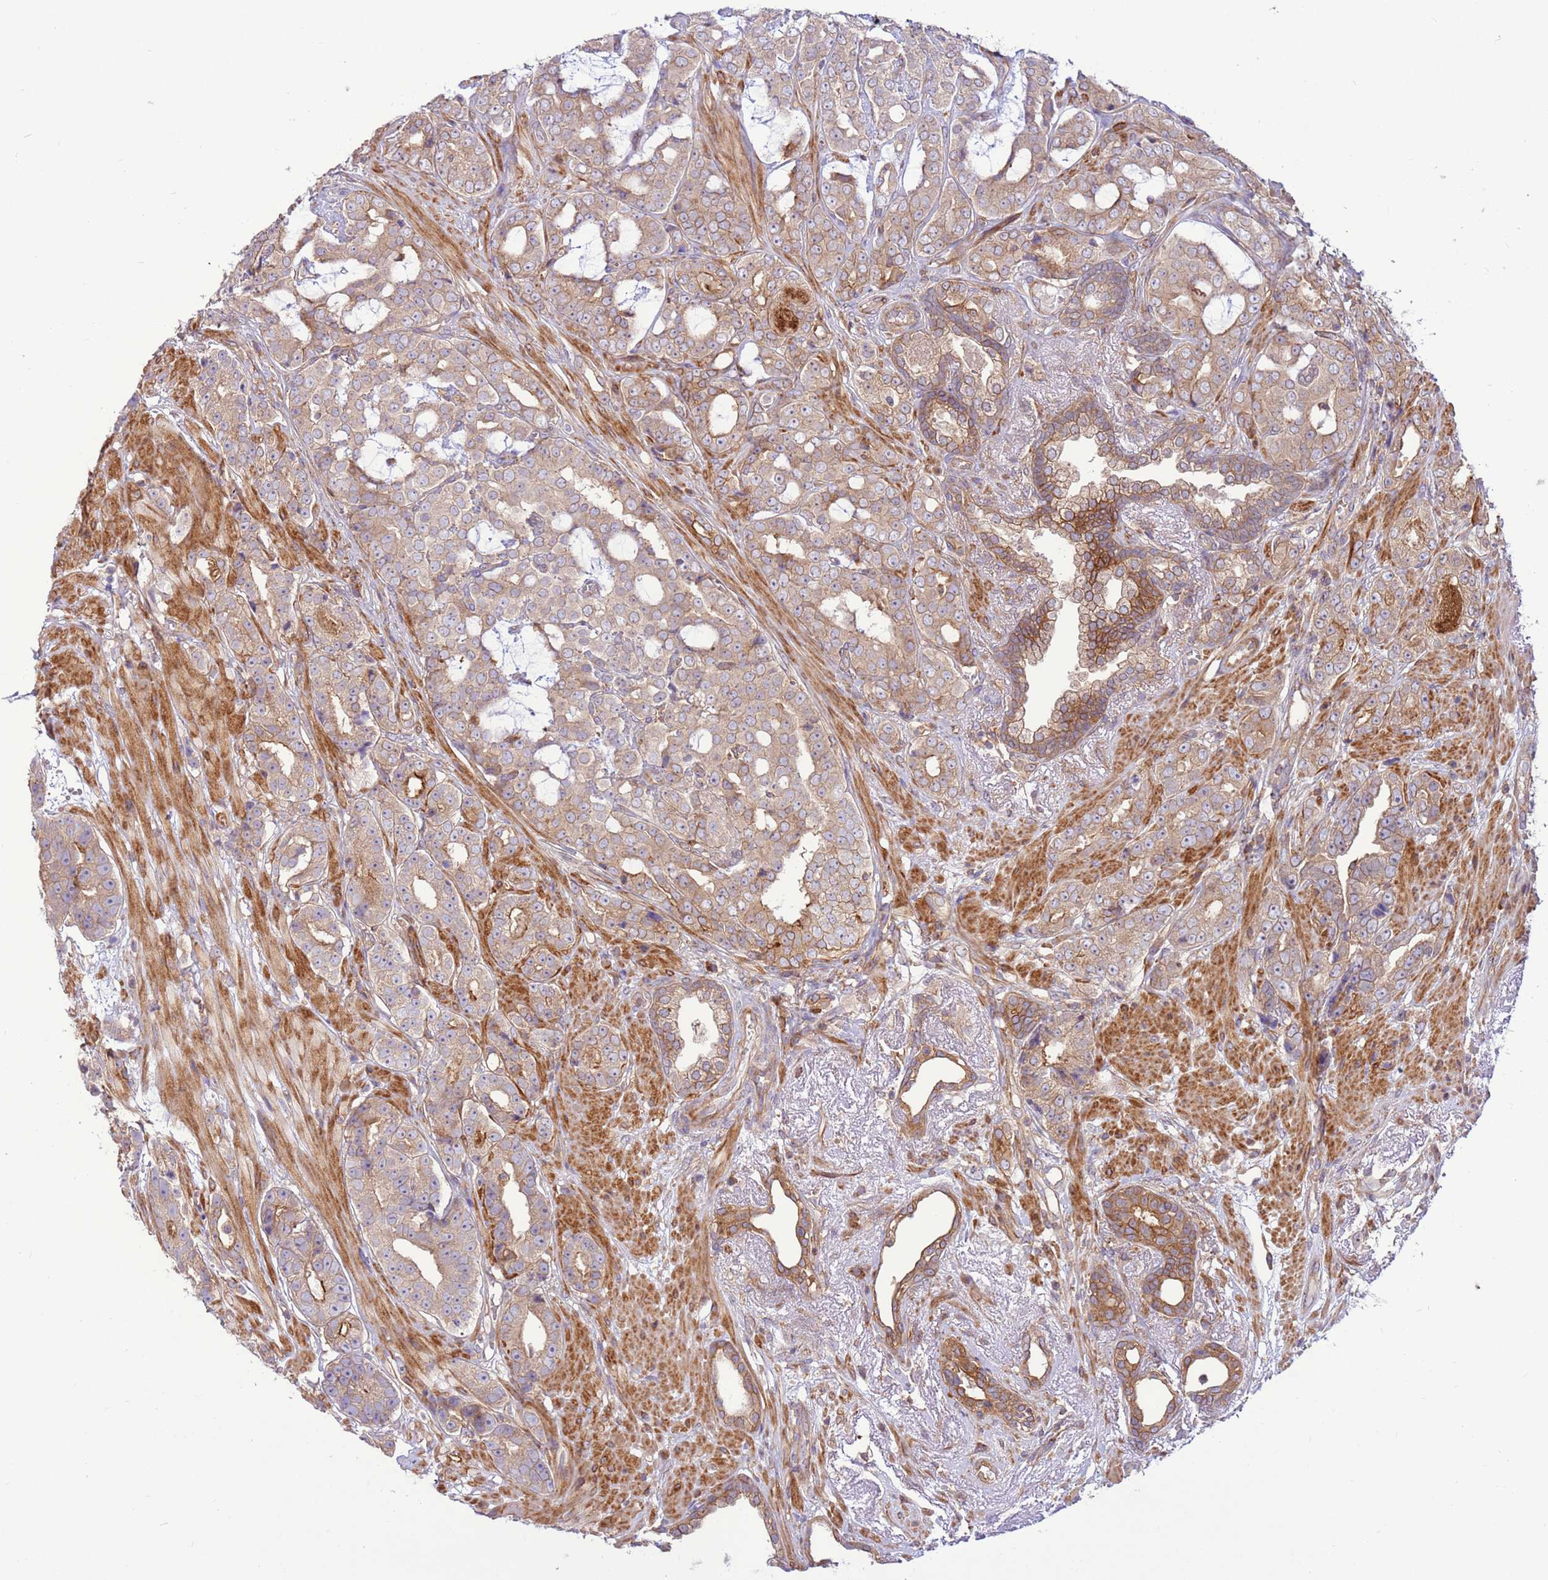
{"staining": {"intensity": "moderate", "quantity": ">75%", "location": "cytoplasmic/membranous"}, "tissue": "prostate cancer", "cell_type": "Tumor cells", "image_type": "cancer", "snomed": [{"axis": "morphology", "description": "Adenocarcinoma, High grade"}, {"axis": "topography", "description": "Prostate"}], "caption": "There is medium levels of moderate cytoplasmic/membranous staining in tumor cells of high-grade adenocarcinoma (prostate), as demonstrated by immunohistochemical staining (brown color).", "gene": "DDX19B", "patient": {"sex": "male", "age": 71}}